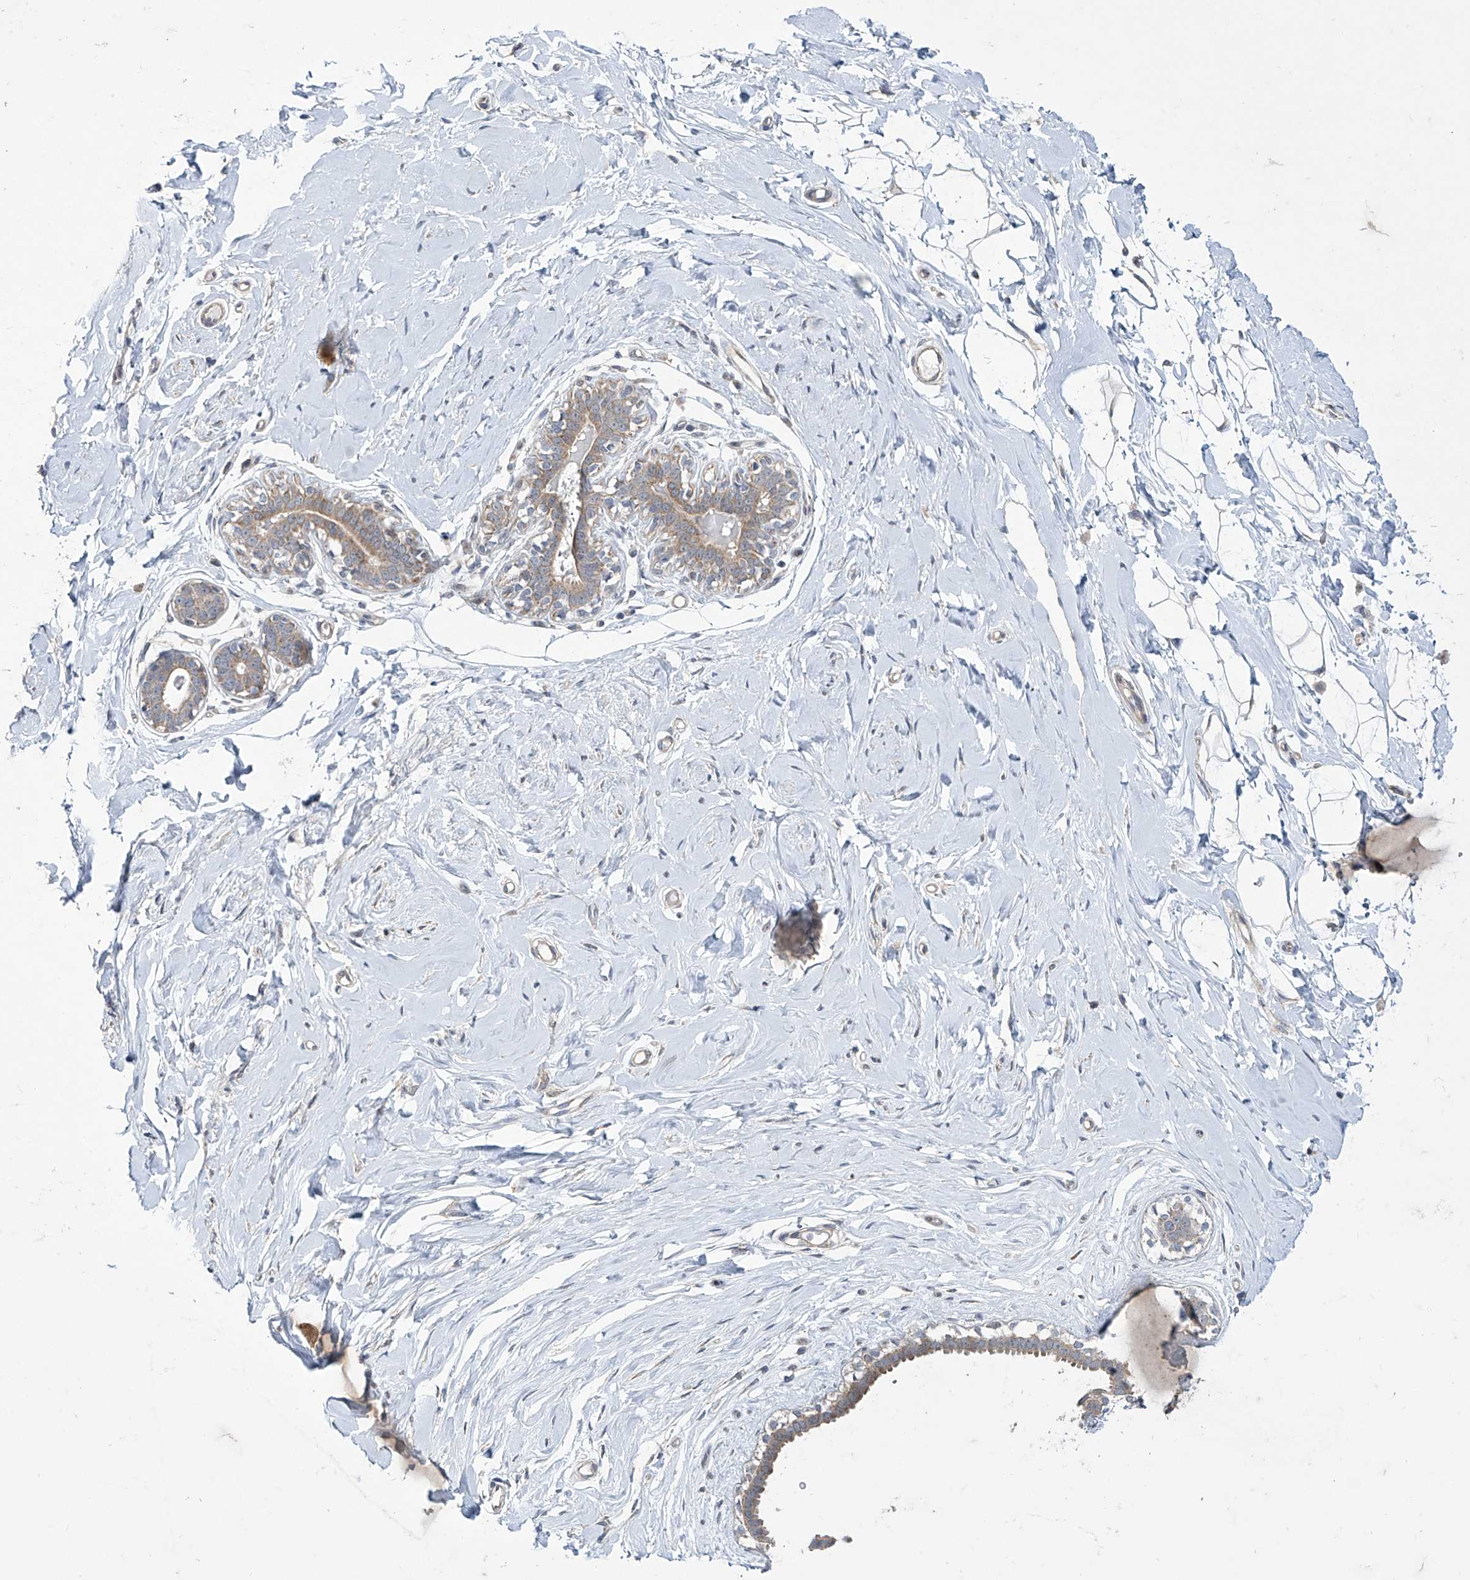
{"staining": {"intensity": "negative", "quantity": "none", "location": "none"}, "tissue": "breast", "cell_type": "Adipocytes", "image_type": "normal", "snomed": [{"axis": "morphology", "description": "Normal tissue, NOS"}, {"axis": "morphology", "description": "Adenoma, NOS"}, {"axis": "topography", "description": "Breast"}], "caption": "IHC image of normal human breast stained for a protein (brown), which demonstrates no positivity in adipocytes.", "gene": "TRIM60", "patient": {"sex": "female", "age": 23}}